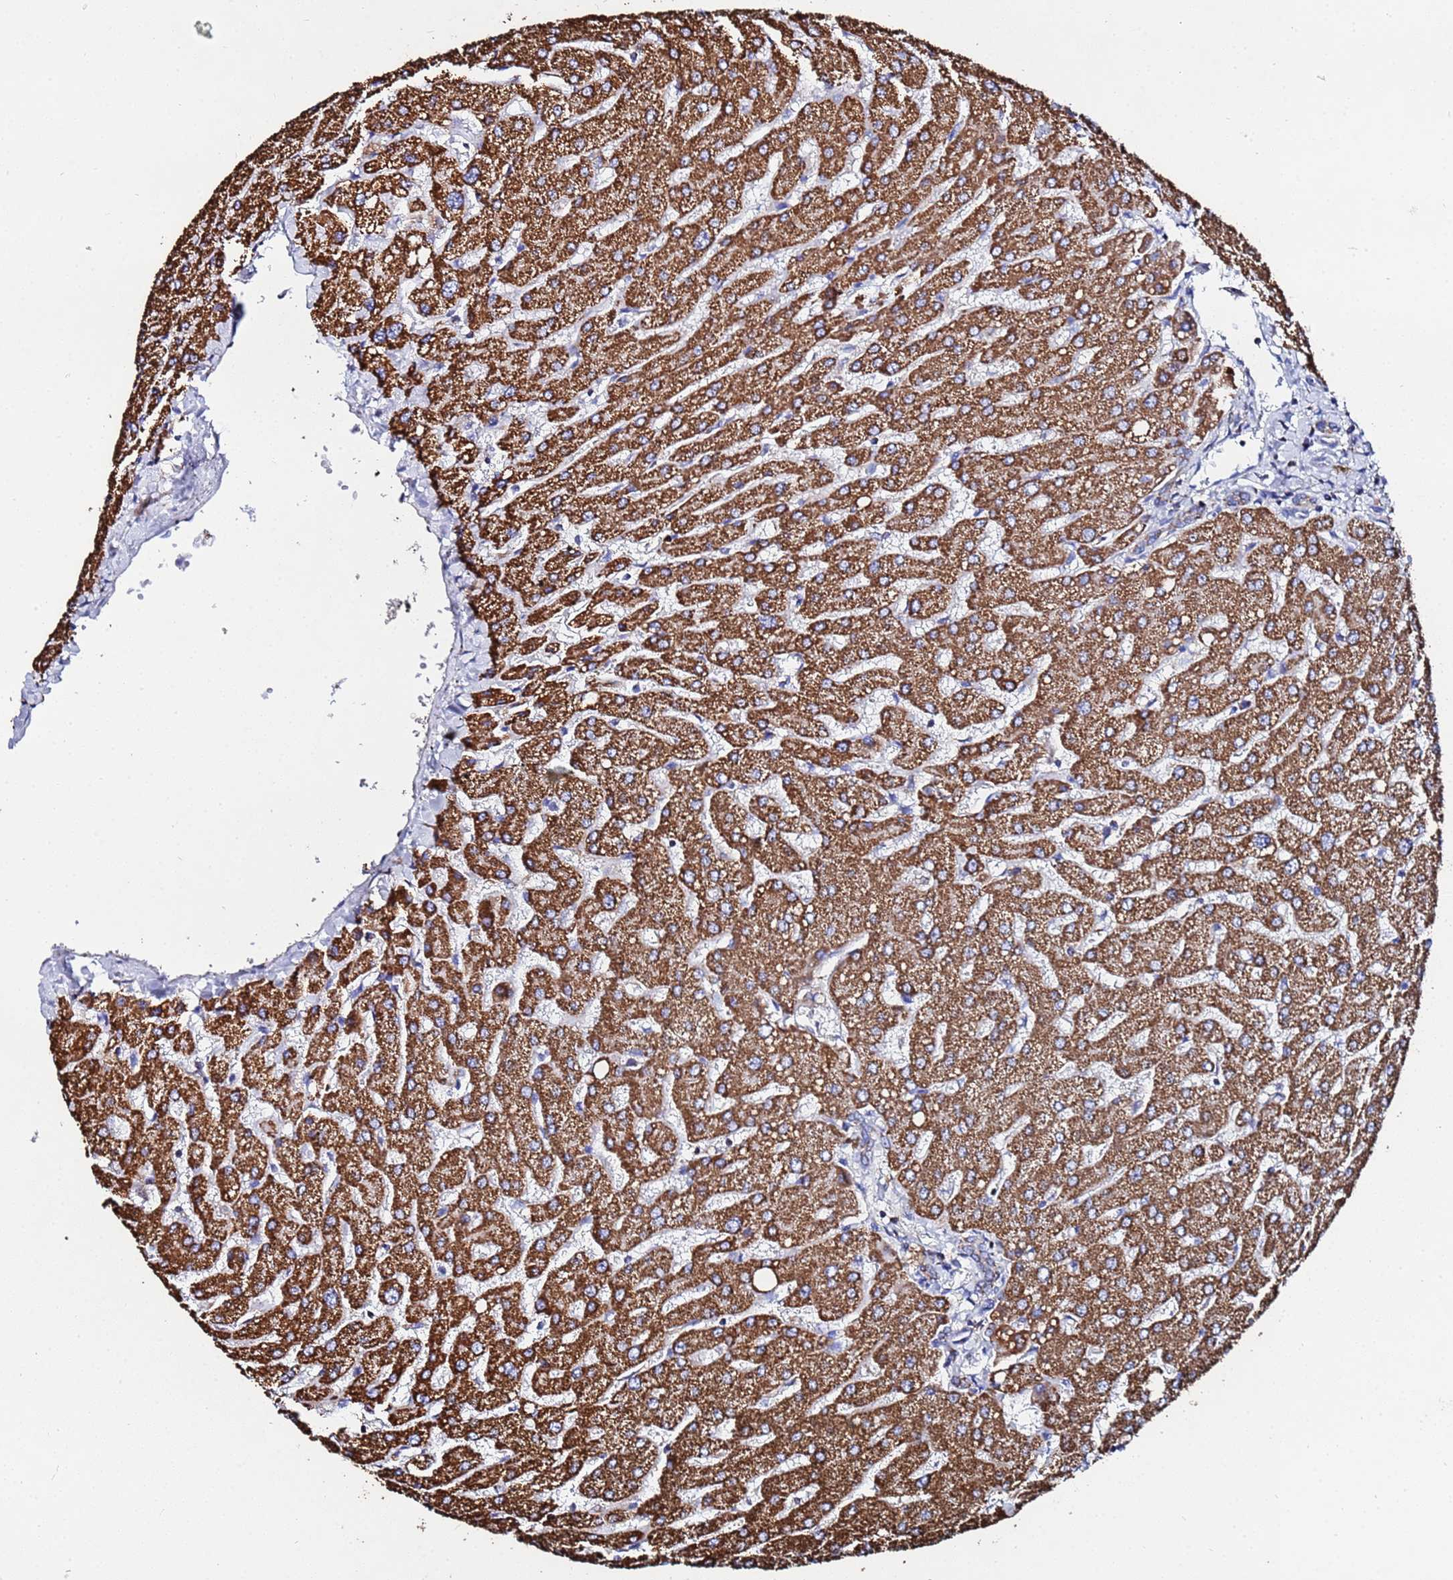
{"staining": {"intensity": "weak", "quantity": "<25%", "location": "cytoplasmic/membranous"}, "tissue": "liver", "cell_type": "Cholangiocytes", "image_type": "normal", "snomed": [{"axis": "morphology", "description": "Normal tissue, NOS"}, {"axis": "topography", "description": "Liver"}], "caption": "Cholangiocytes are negative for brown protein staining in unremarkable liver. (Immunohistochemistry (ihc), brightfield microscopy, high magnification).", "gene": "GLUD1", "patient": {"sex": "male", "age": 55}}